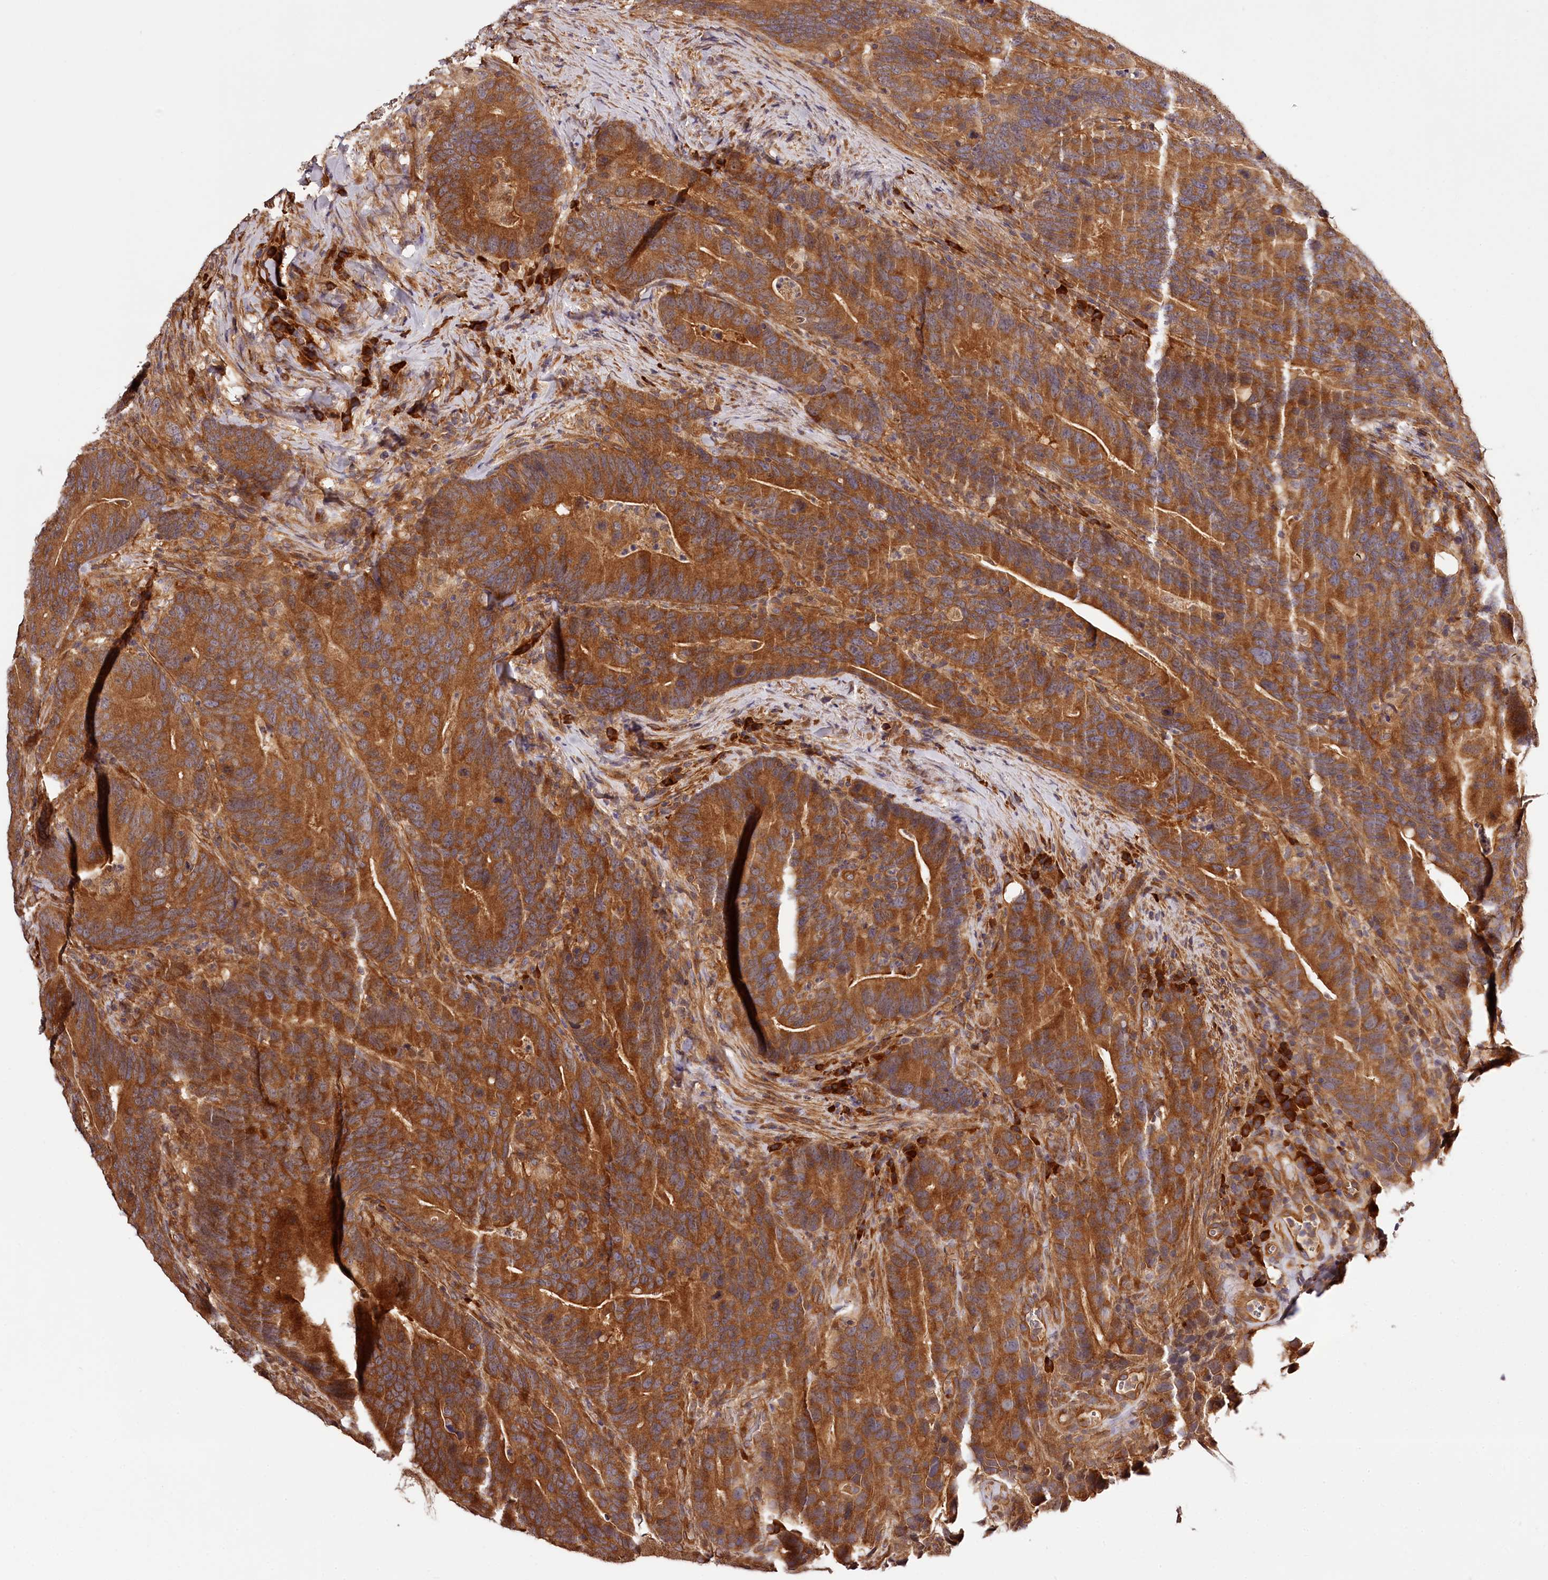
{"staining": {"intensity": "strong", "quantity": ">75%", "location": "cytoplasmic/membranous"}, "tissue": "colorectal cancer", "cell_type": "Tumor cells", "image_type": "cancer", "snomed": [{"axis": "morphology", "description": "Adenocarcinoma, NOS"}, {"axis": "topography", "description": "Colon"}], "caption": "Colorectal cancer stained with DAB (3,3'-diaminobenzidine) immunohistochemistry shows high levels of strong cytoplasmic/membranous staining in about >75% of tumor cells. (DAB (3,3'-diaminobenzidine) IHC with brightfield microscopy, high magnification).", "gene": "TARS1", "patient": {"sex": "female", "age": 66}}